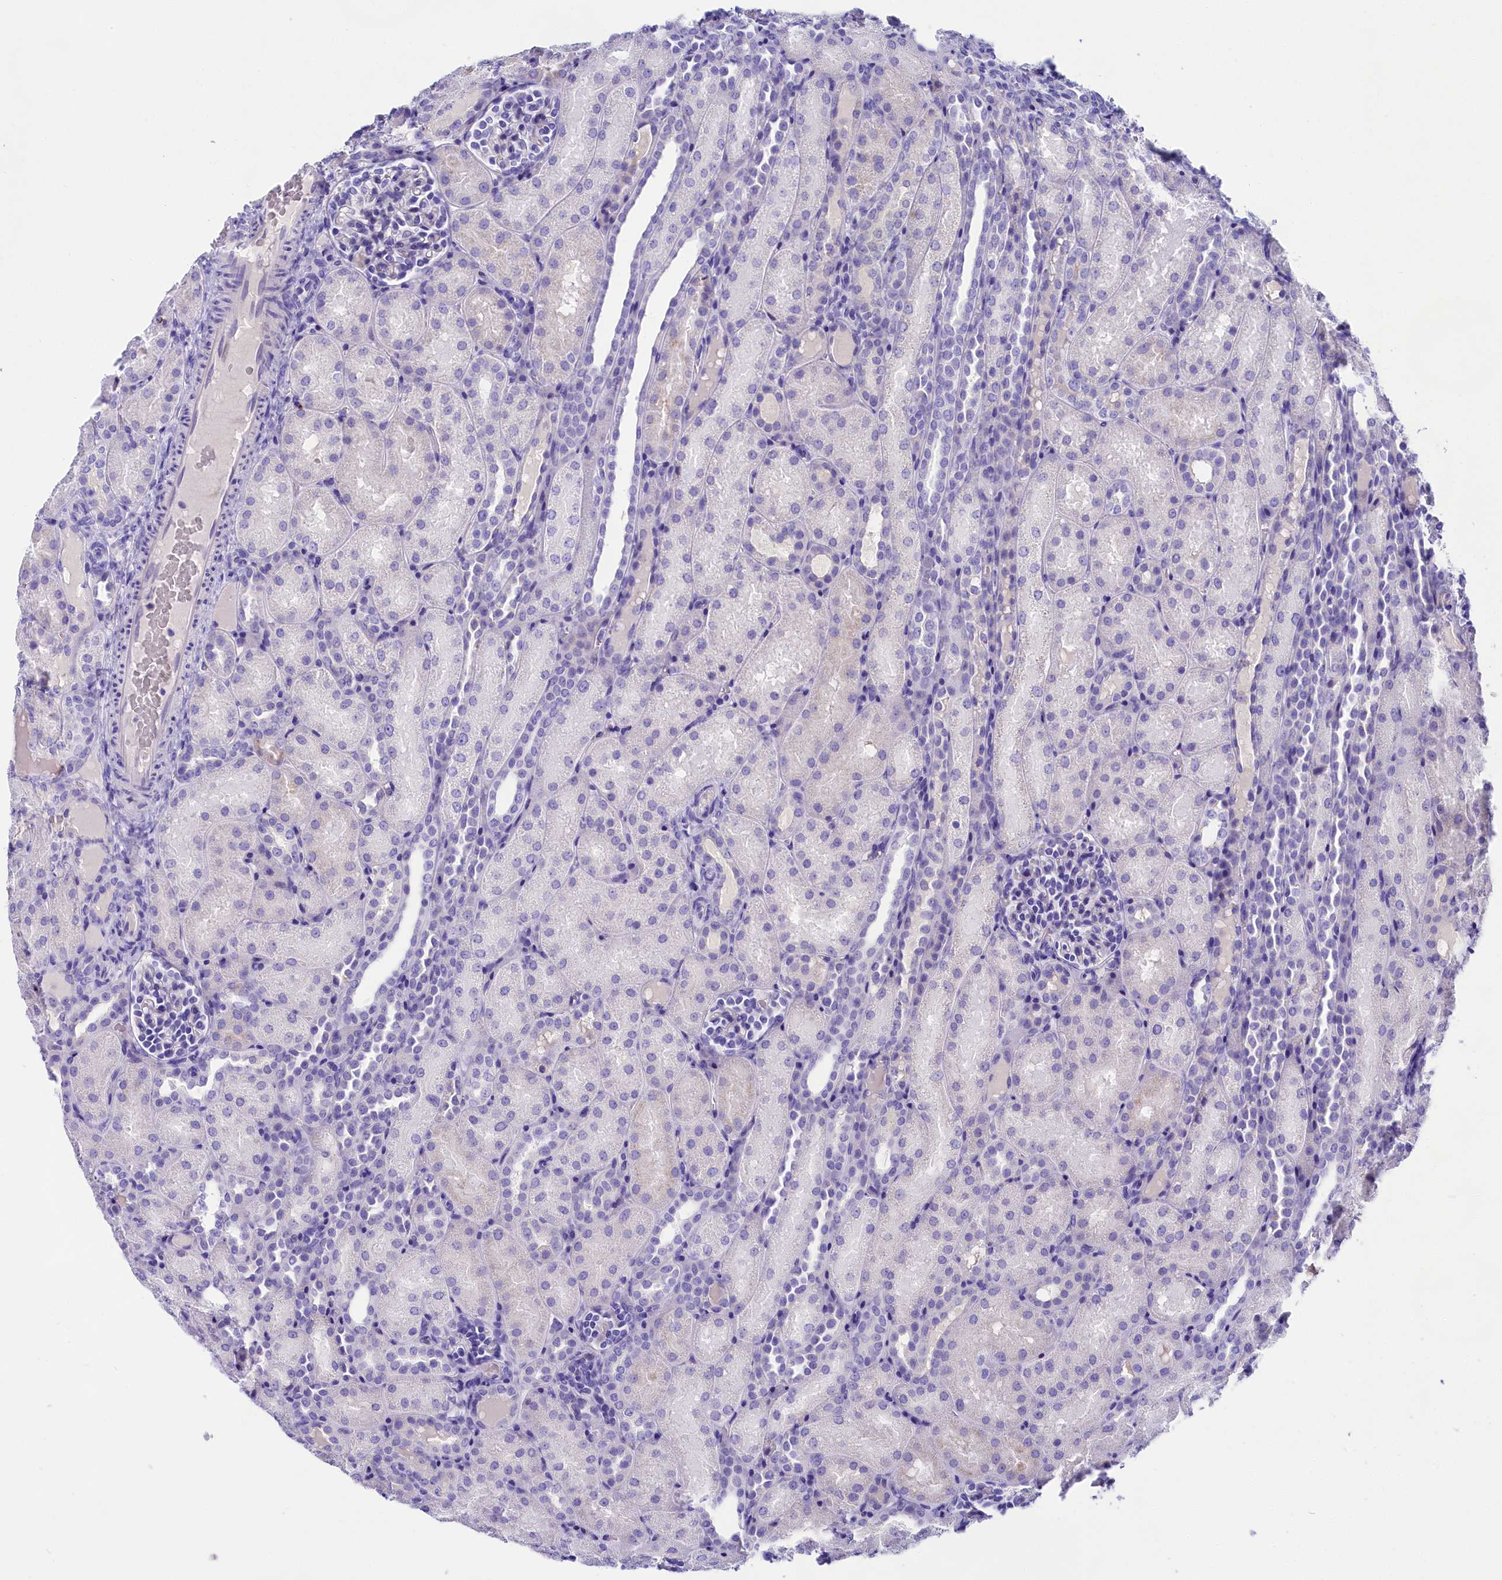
{"staining": {"intensity": "negative", "quantity": "none", "location": "none"}, "tissue": "kidney", "cell_type": "Cells in glomeruli", "image_type": "normal", "snomed": [{"axis": "morphology", "description": "Normal tissue, NOS"}, {"axis": "topography", "description": "Kidney"}], "caption": "DAB immunohistochemical staining of unremarkable human kidney demonstrates no significant positivity in cells in glomeruli. The staining is performed using DAB brown chromogen with nuclei counter-stained in using hematoxylin.", "gene": "SULT2A1", "patient": {"sex": "male", "age": 1}}